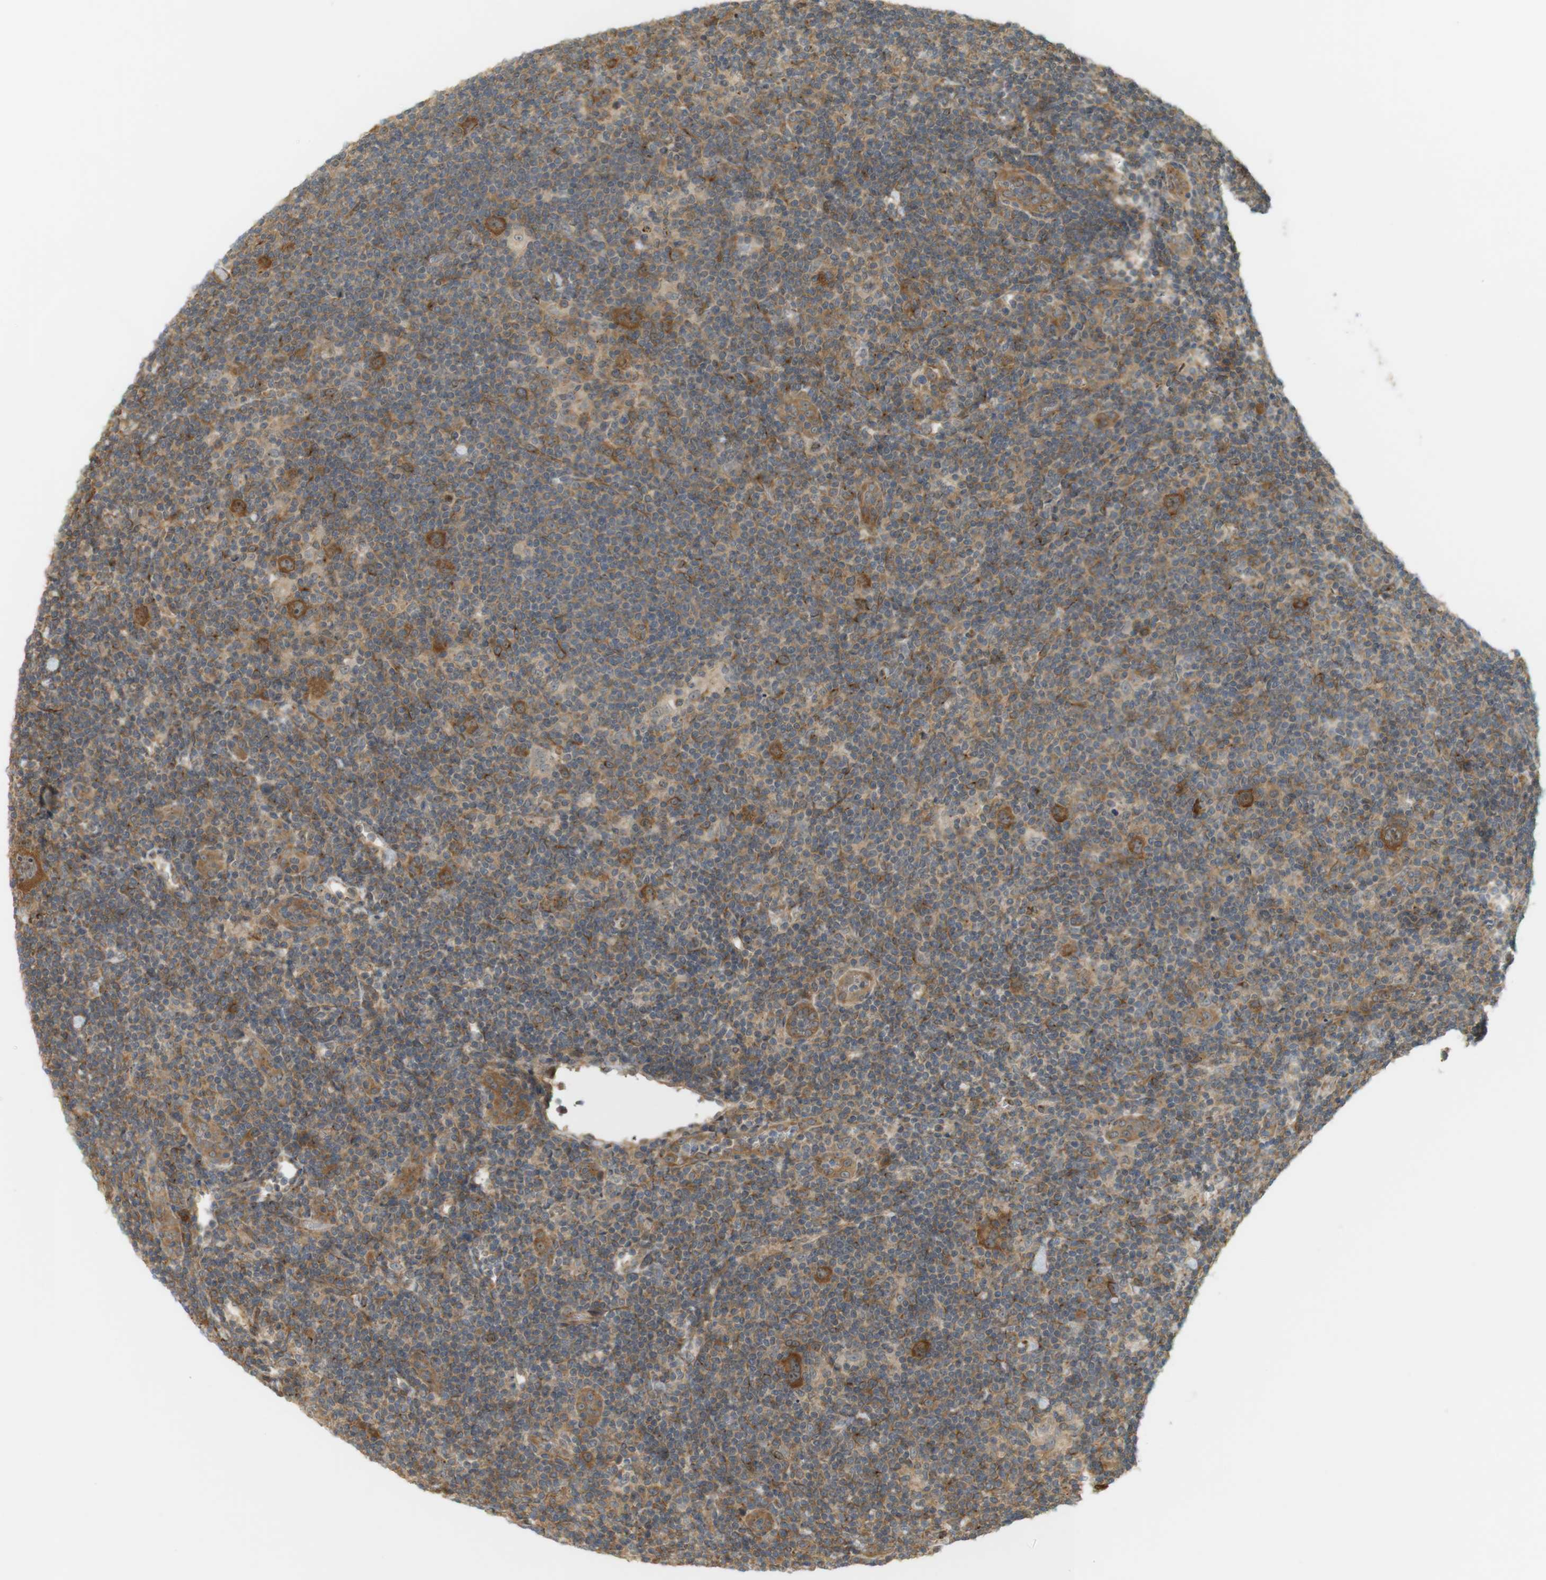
{"staining": {"intensity": "strong", "quantity": ">75%", "location": "cytoplasmic/membranous,nuclear"}, "tissue": "lymphoma", "cell_type": "Tumor cells", "image_type": "cancer", "snomed": [{"axis": "morphology", "description": "Hodgkin's disease, NOS"}, {"axis": "topography", "description": "Lymph node"}], "caption": "Brown immunohistochemical staining in lymphoma exhibits strong cytoplasmic/membranous and nuclear staining in about >75% of tumor cells. Nuclei are stained in blue.", "gene": "PA2G4", "patient": {"sex": "female", "age": 57}}